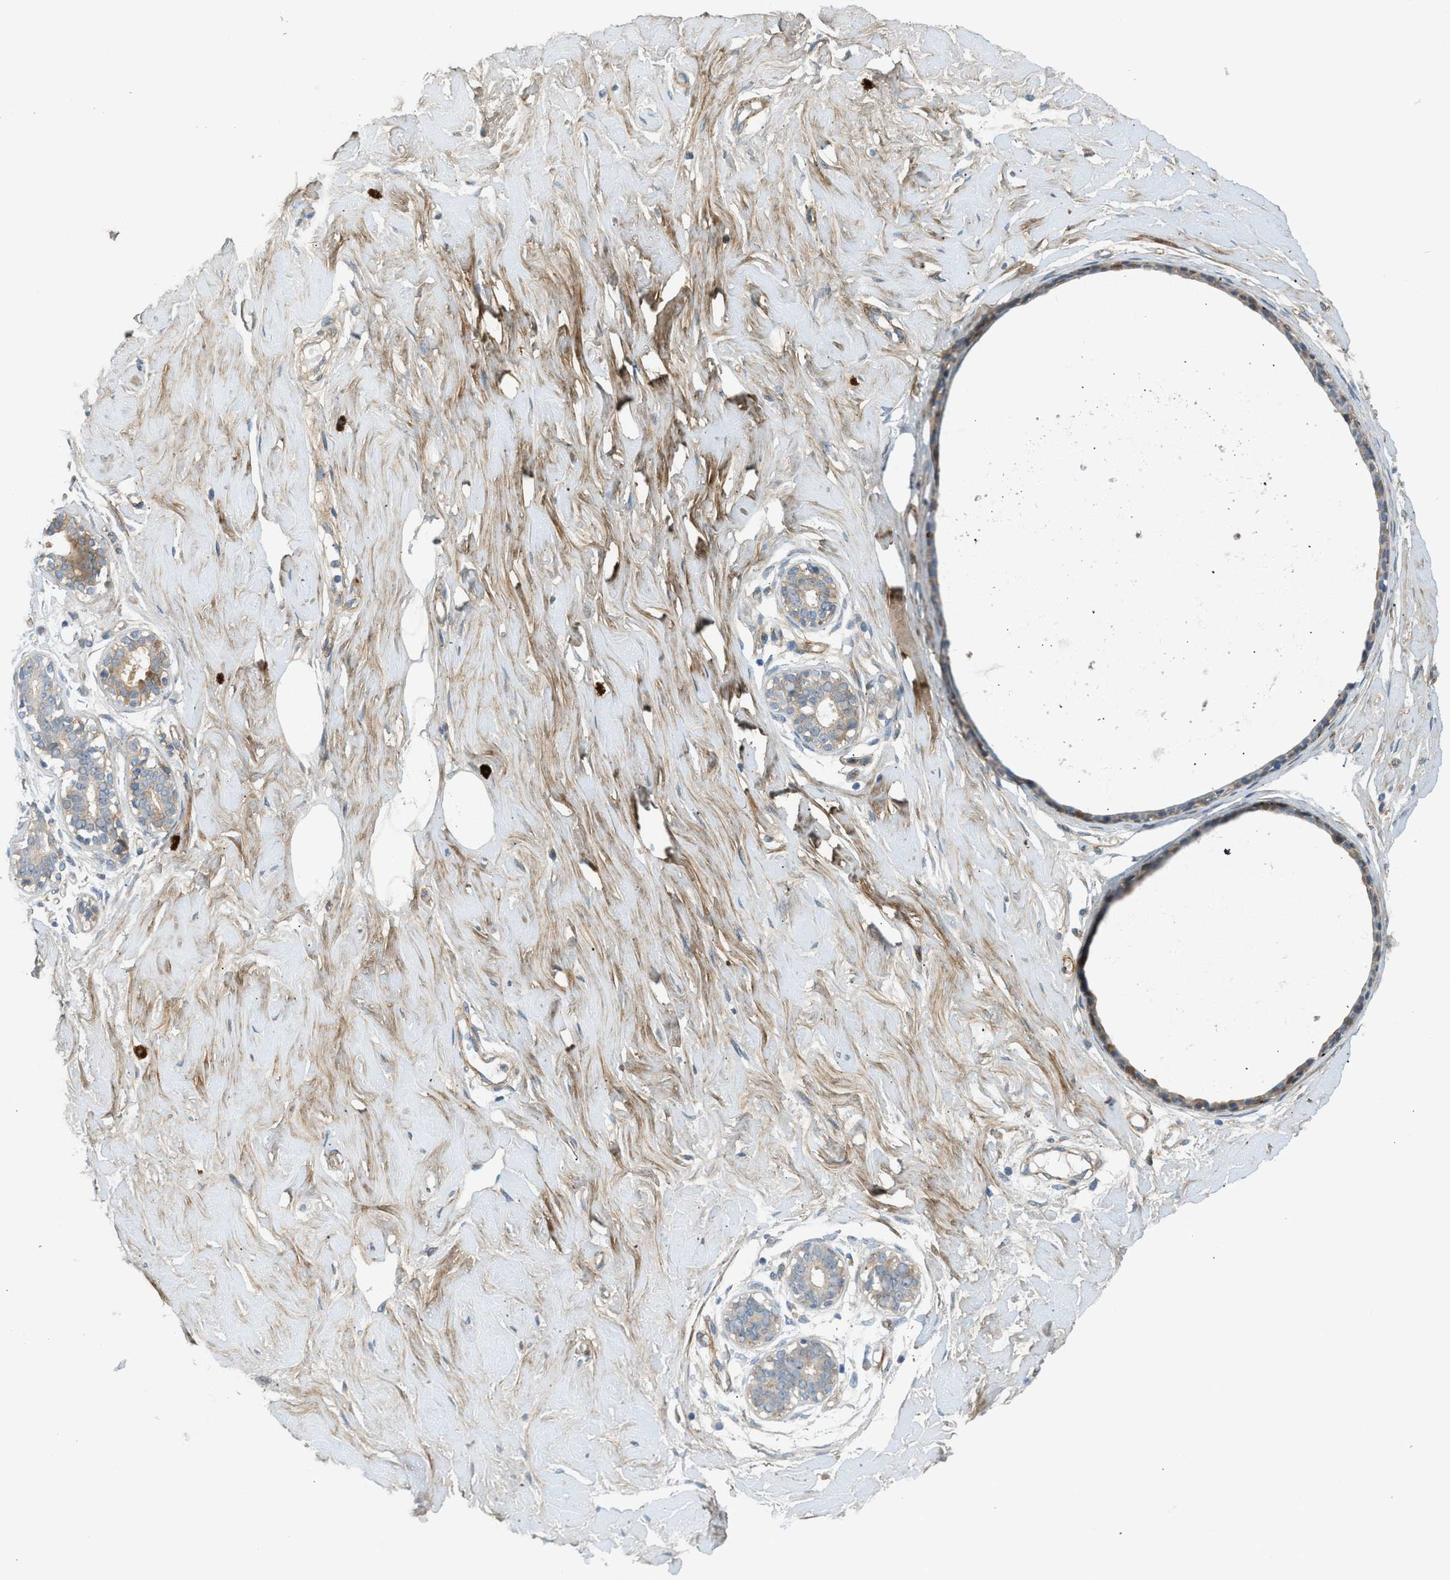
{"staining": {"intensity": "moderate", "quantity": ">75%", "location": "cytoplasmic/membranous"}, "tissue": "breast", "cell_type": "Adipocytes", "image_type": "normal", "snomed": [{"axis": "morphology", "description": "Normal tissue, NOS"}, {"axis": "topography", "description": "Breast"}], "caption": "A brown stain shows moderate cytoplasmic/membranous positivity of a protein in adipocytes of benign breast.", "gene": "EDNRA", "patient": {"sex": "female", "age": 23}}